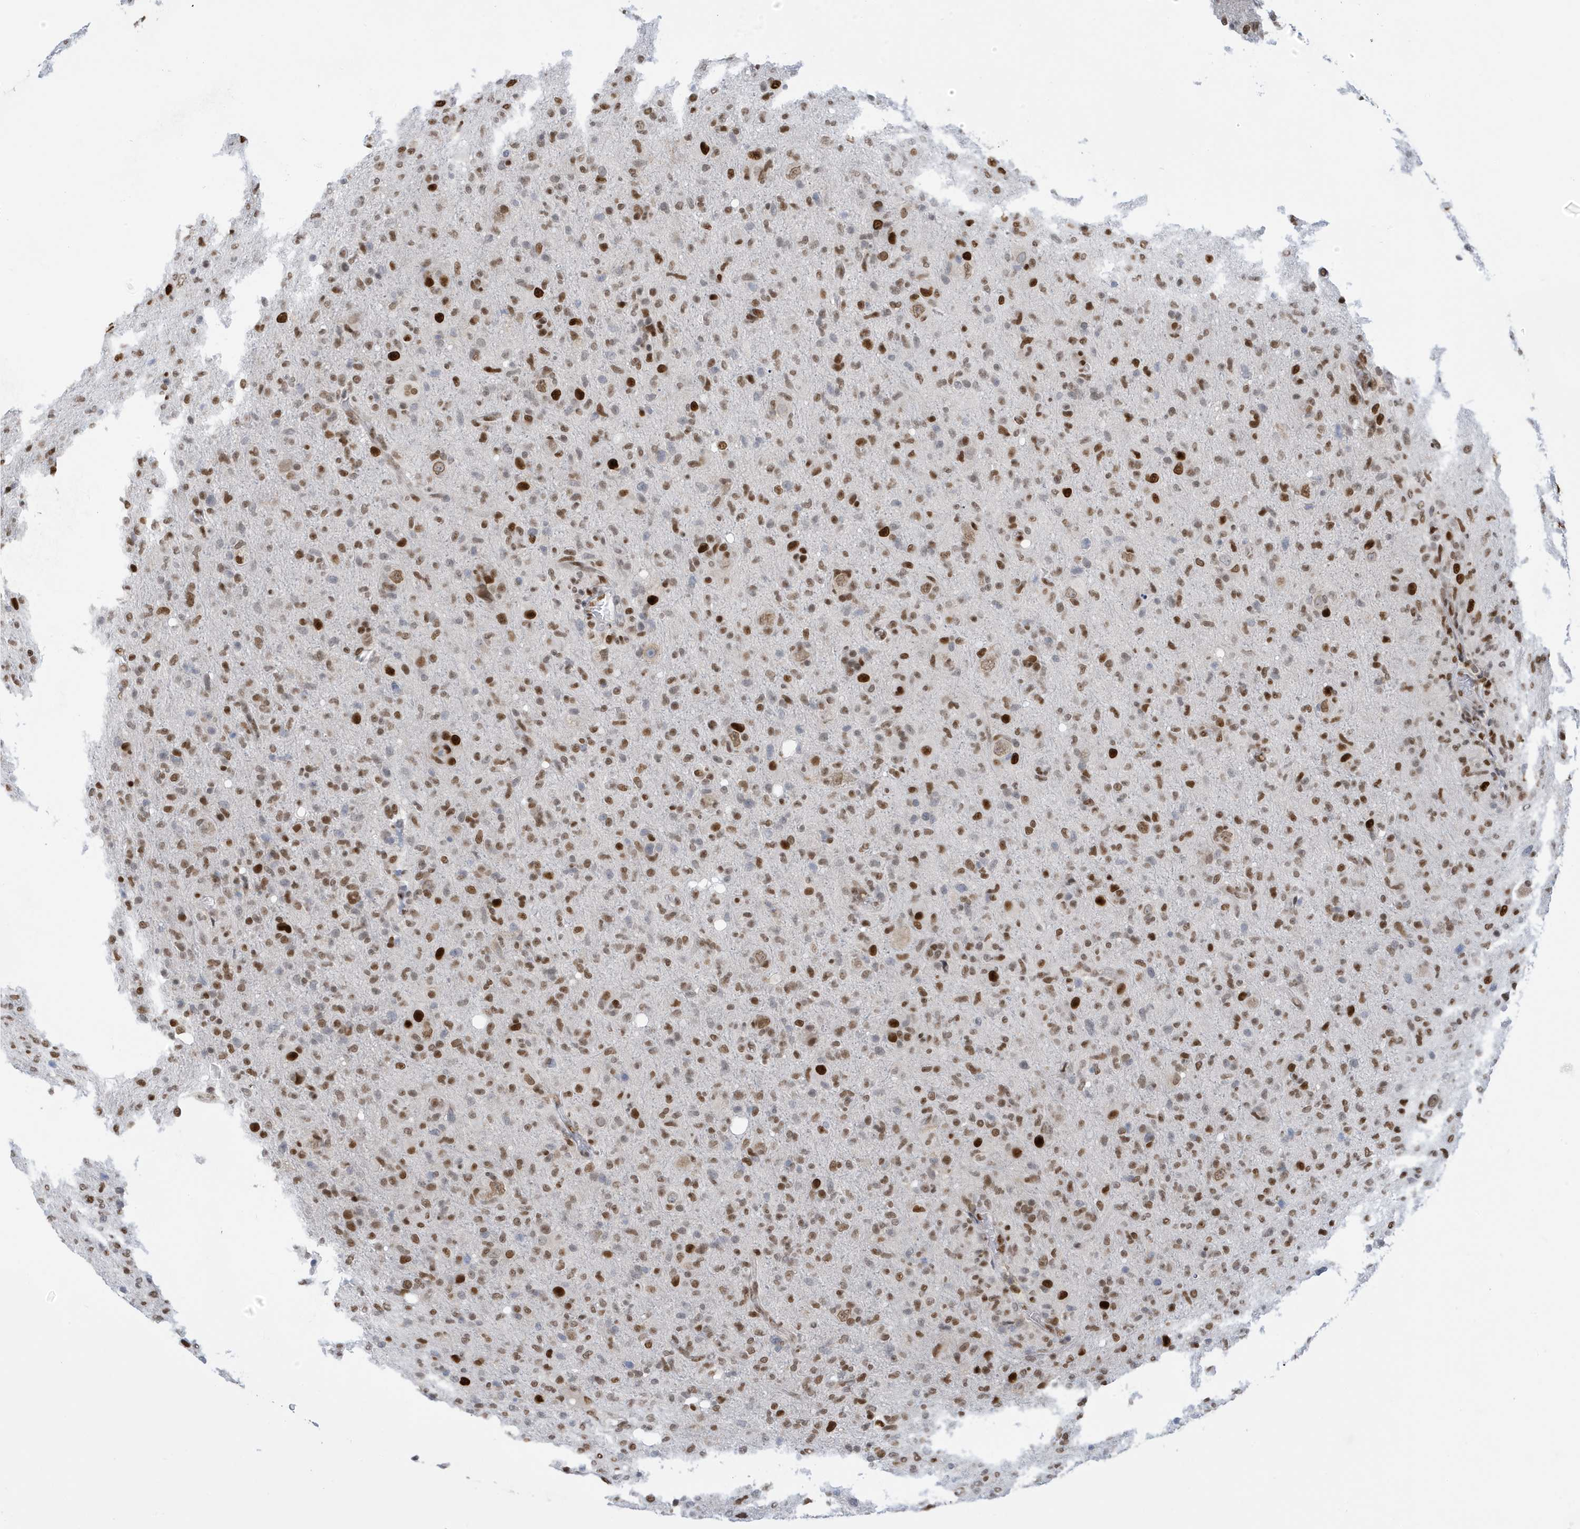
{"staining": {"intensity": "moderate", "quantity": "25%-75%", "location": "nuclear"}, "tissue": "glioma", "cell_type": "Tumor cells", "image_type": "cancer", "snomed": [{"axis": "morphology", "description": "Glioma, malignant, High grade"}, {"axis": "topography", "description": "Brain"}], "caption": "This photomicrograph demonstrates IHC staining of human malignant glioma (high-grade), with medium moderate nuclear positivity in approximately 25%-75% of tumor cells.", "gene": "PCYT1A", "patient": {"sex": "female", "age": 57}}